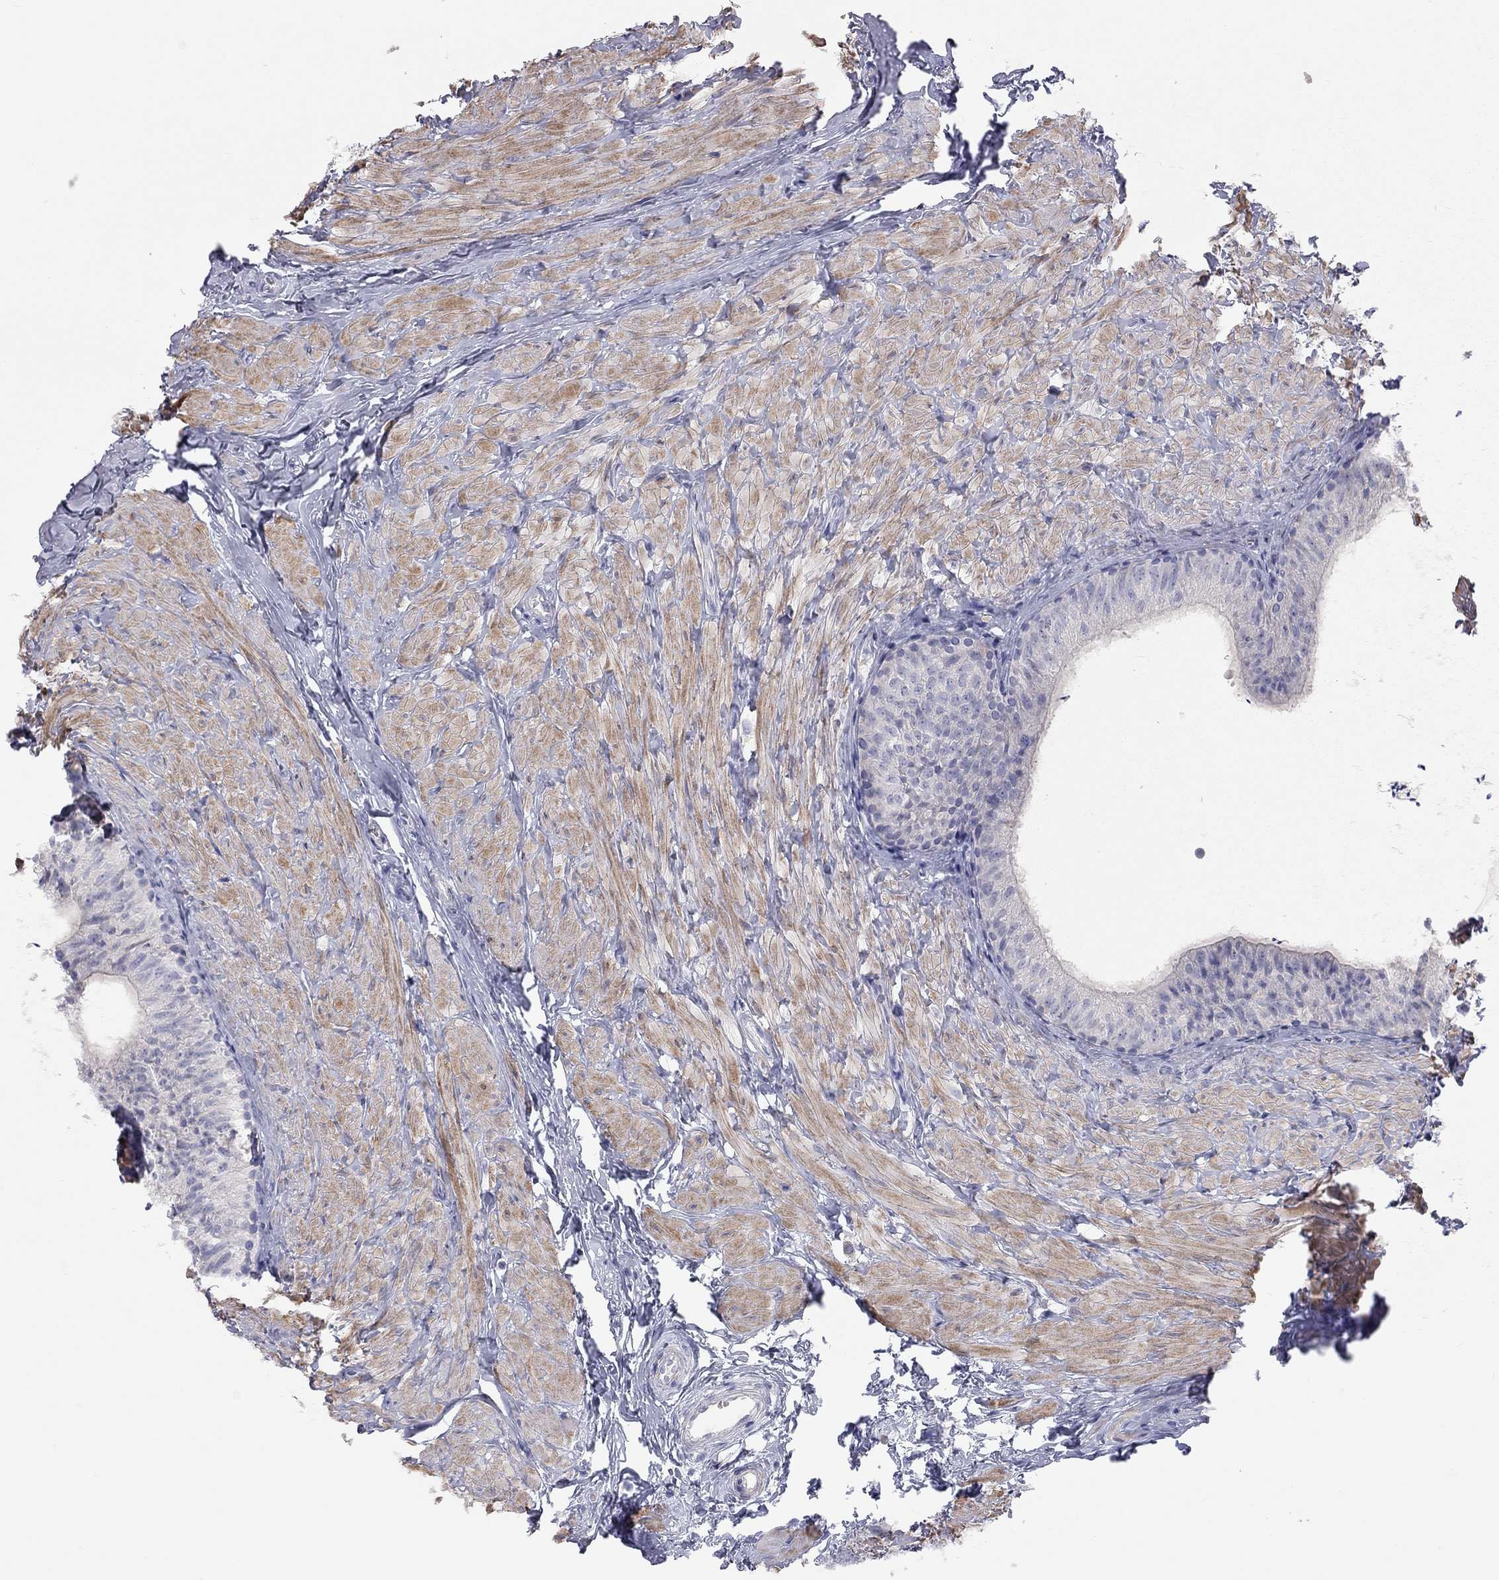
{"staining": {"intensity": "negative", "quantity": "none", "location": "none"}, "tissue": "epididymis", "cell_type": "Glandular cells", "image_type": "normal", "snomed": [{"axis": "morphology", "description": "Normal tissue, NOS"}, {"axis": "topography", "description": "Epididymis"}], "caption": "High power microscopy image of an immunohistochemistry photomicrograph of normal epididymis, revealing no significant expression in glandular cells. (Stains: DAB IHC with hematoxylin counter stain, Microscopy: brightfield microscopy at high magnification).", "gene": "ADCYAP1", "patient": {"sex": "male", "age": 32}}